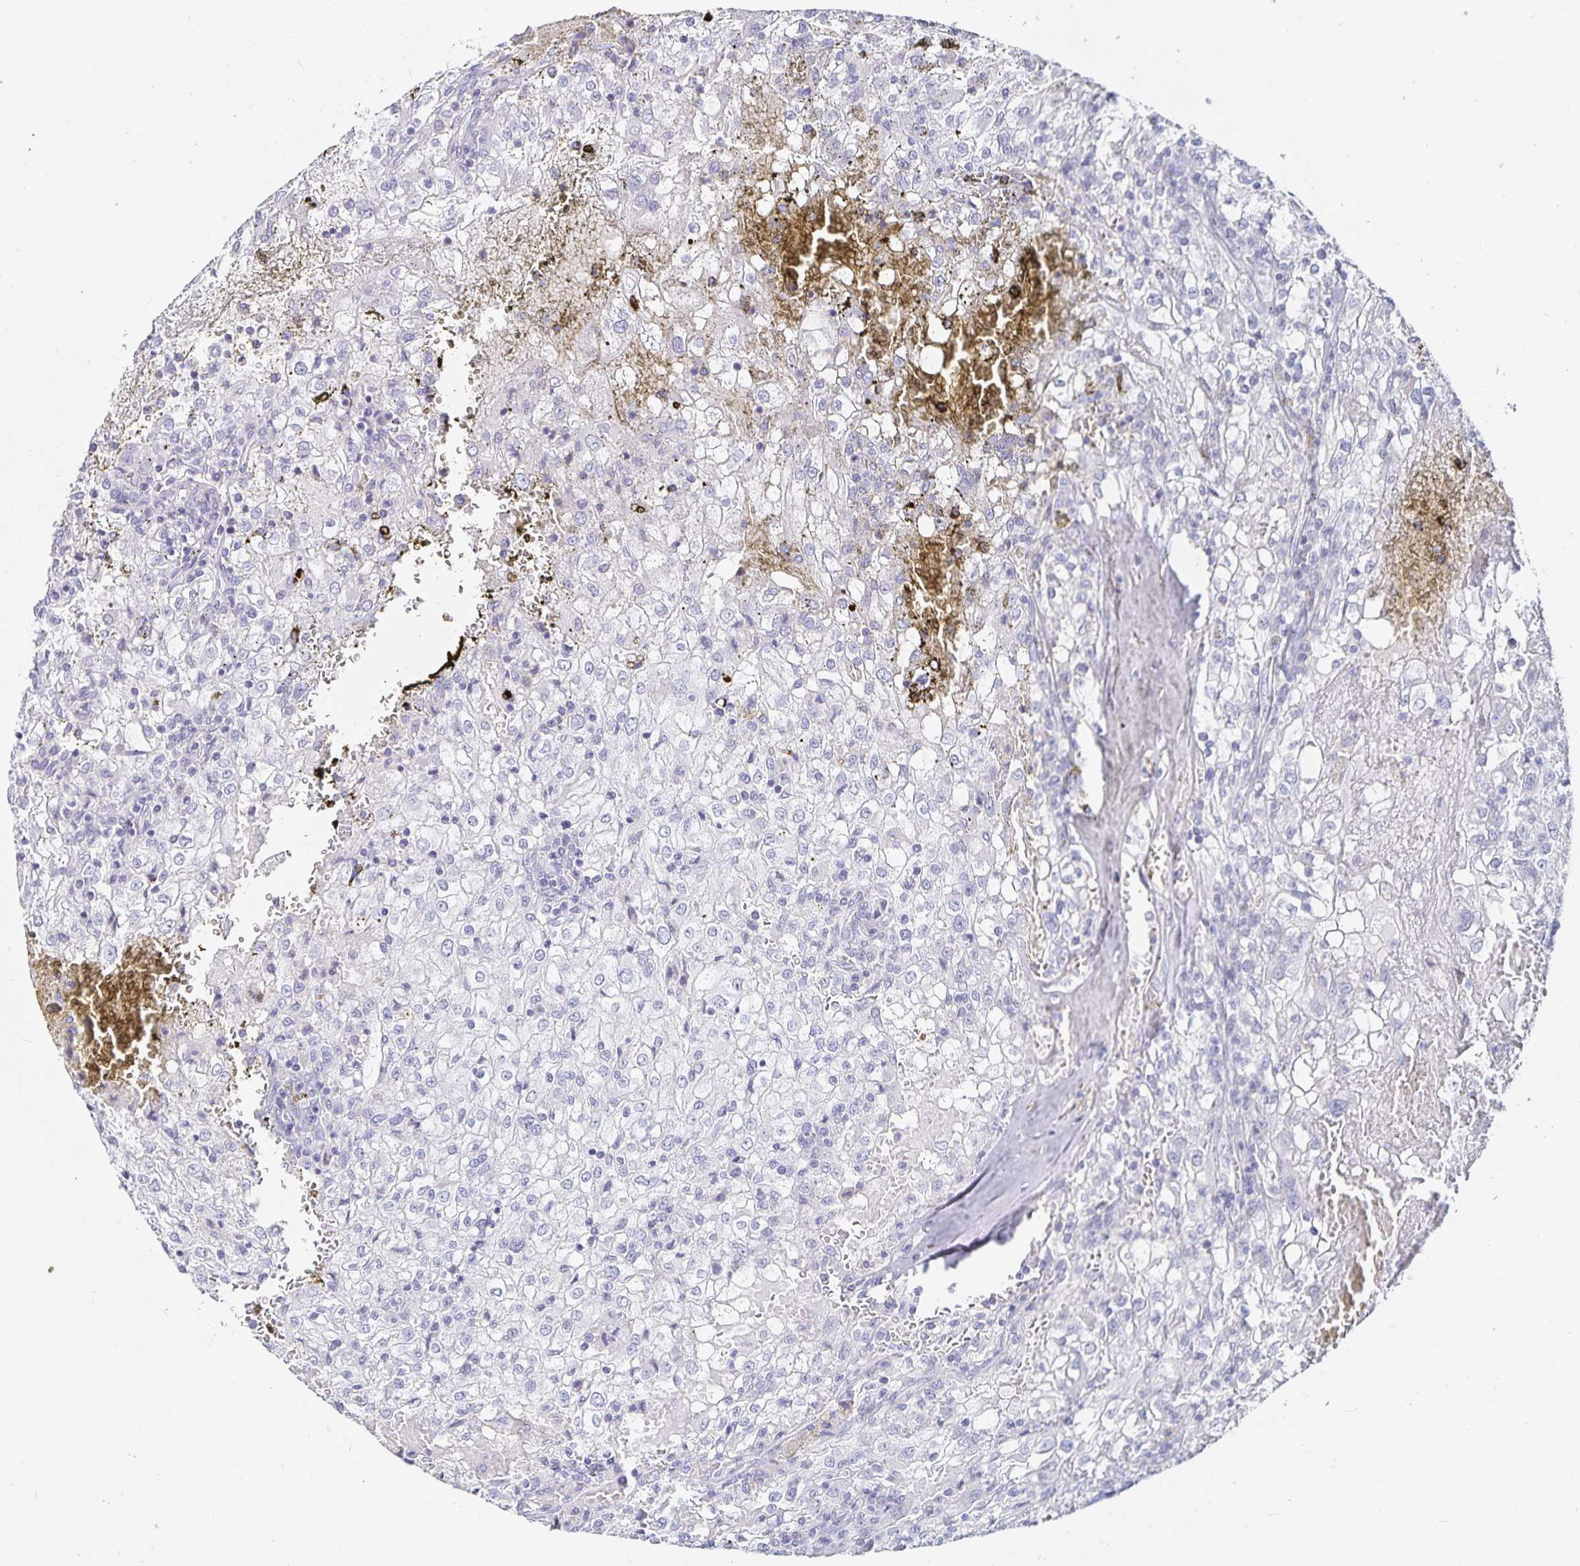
{"staining": {"intensity": "negative", "quantity": "none", "location": "none"}, "tissue": "renal cancer", "cell_type": "Tumor cells", "image_type": "cancer", "snomed": [{"axis": "morphology", "description": "Adenocarcinoma, NOS"}, {"axis": "topography", "description": "Kidney"}], "caption": "High magnification brightfield microscopy of adenocarcinoma (renal) stained with DAB (brown) and counterstained with hematoxylin (blue): tumor cells show no significant staining.", "gene": "SFTPA1", "patient": {"sex": "female", "age": 74}}